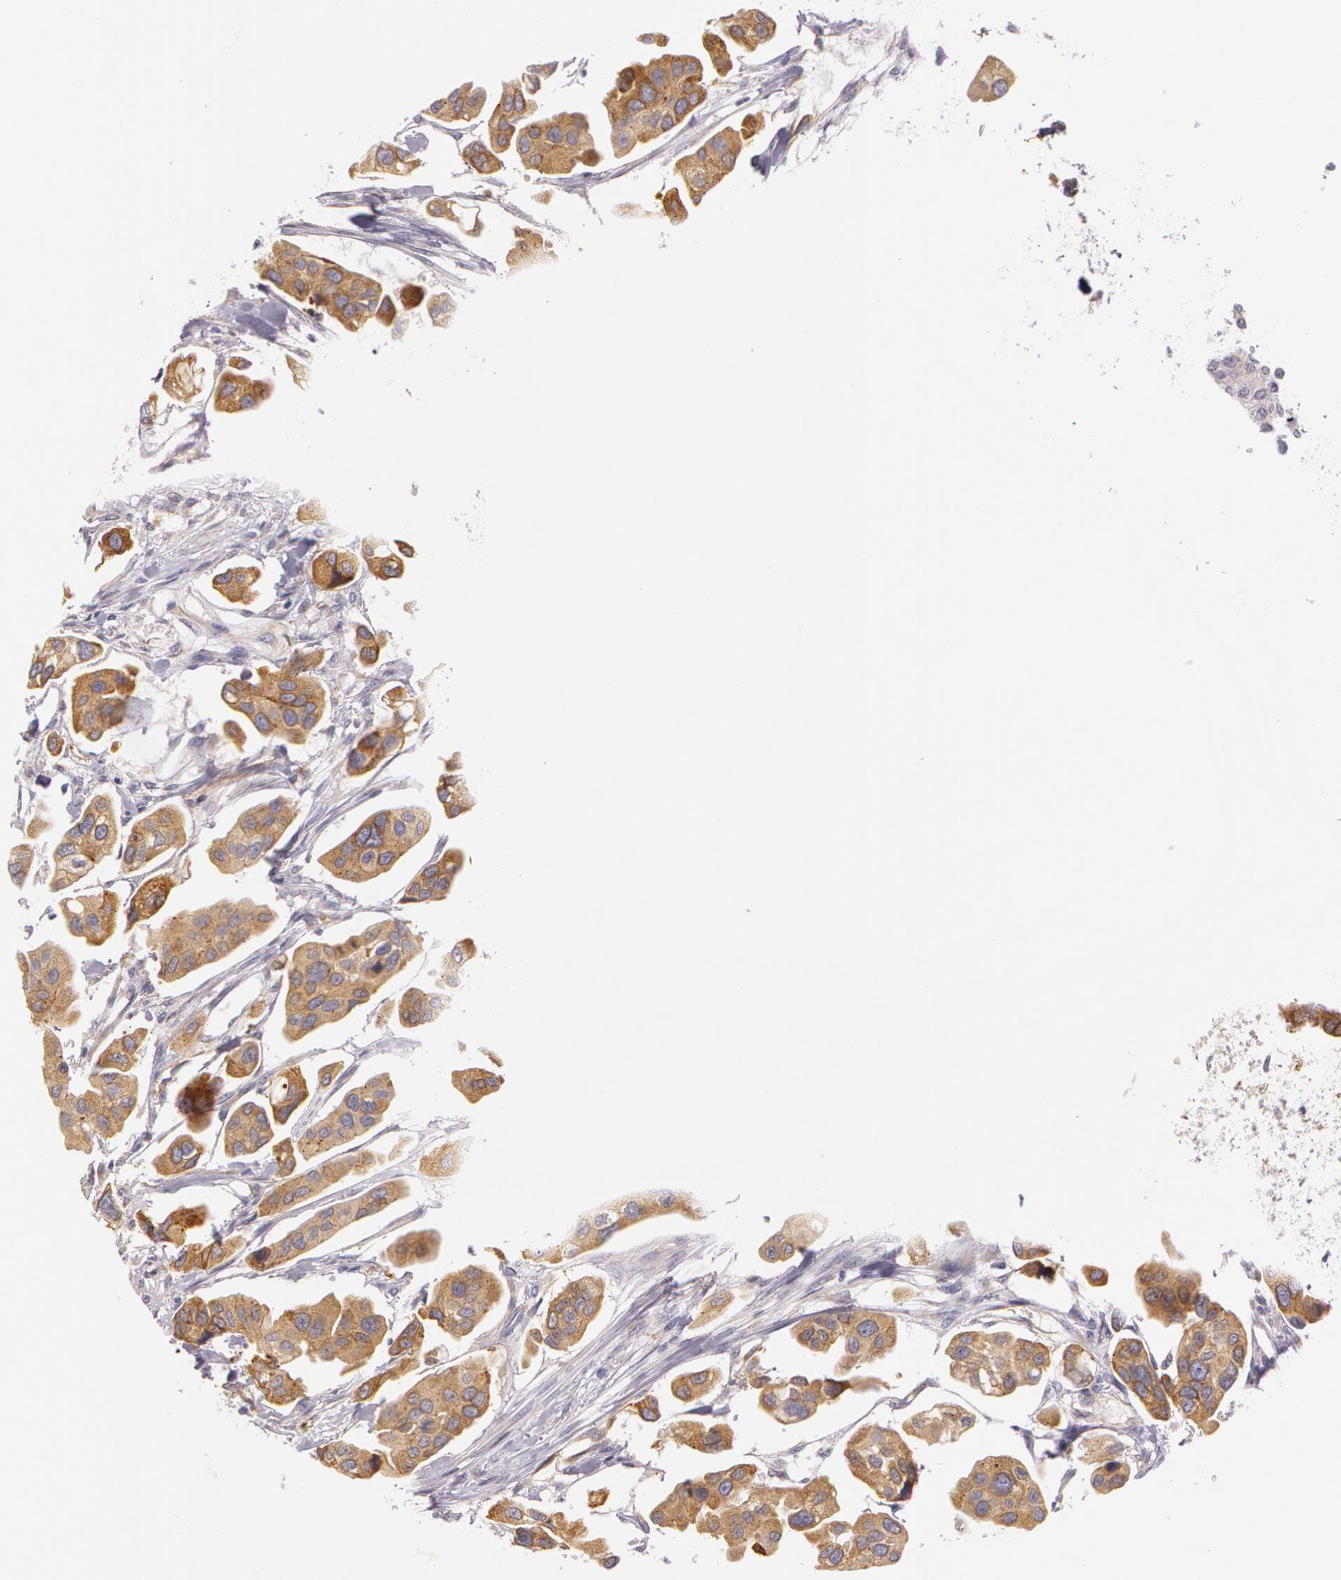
{"staining": {"intensity": "strong", "quantity": ">75%", "location": "cytoplasmic/membranous"}, "tissue": "urothelial cancer", "cell_type": "Tumor cells", "image_type": "cancer", "snomed": [{"axis": "morphology", "description": "Adenocarcinoma, NOS"}, {"axis": "topography", "description": "Urinary bladder"}], "caption": "Immunohistochemistry micrograph of neoplastic tissue: human adenocarcinoma stained using IHC exhibits high levels of strong protein expression localized specifically in the cytoplasmic/membranous of tumor cells, appearing as a cytoplasmic/membranous brown color.", "gene": "APP", "patient": {"sex": "male", "age": 61}}